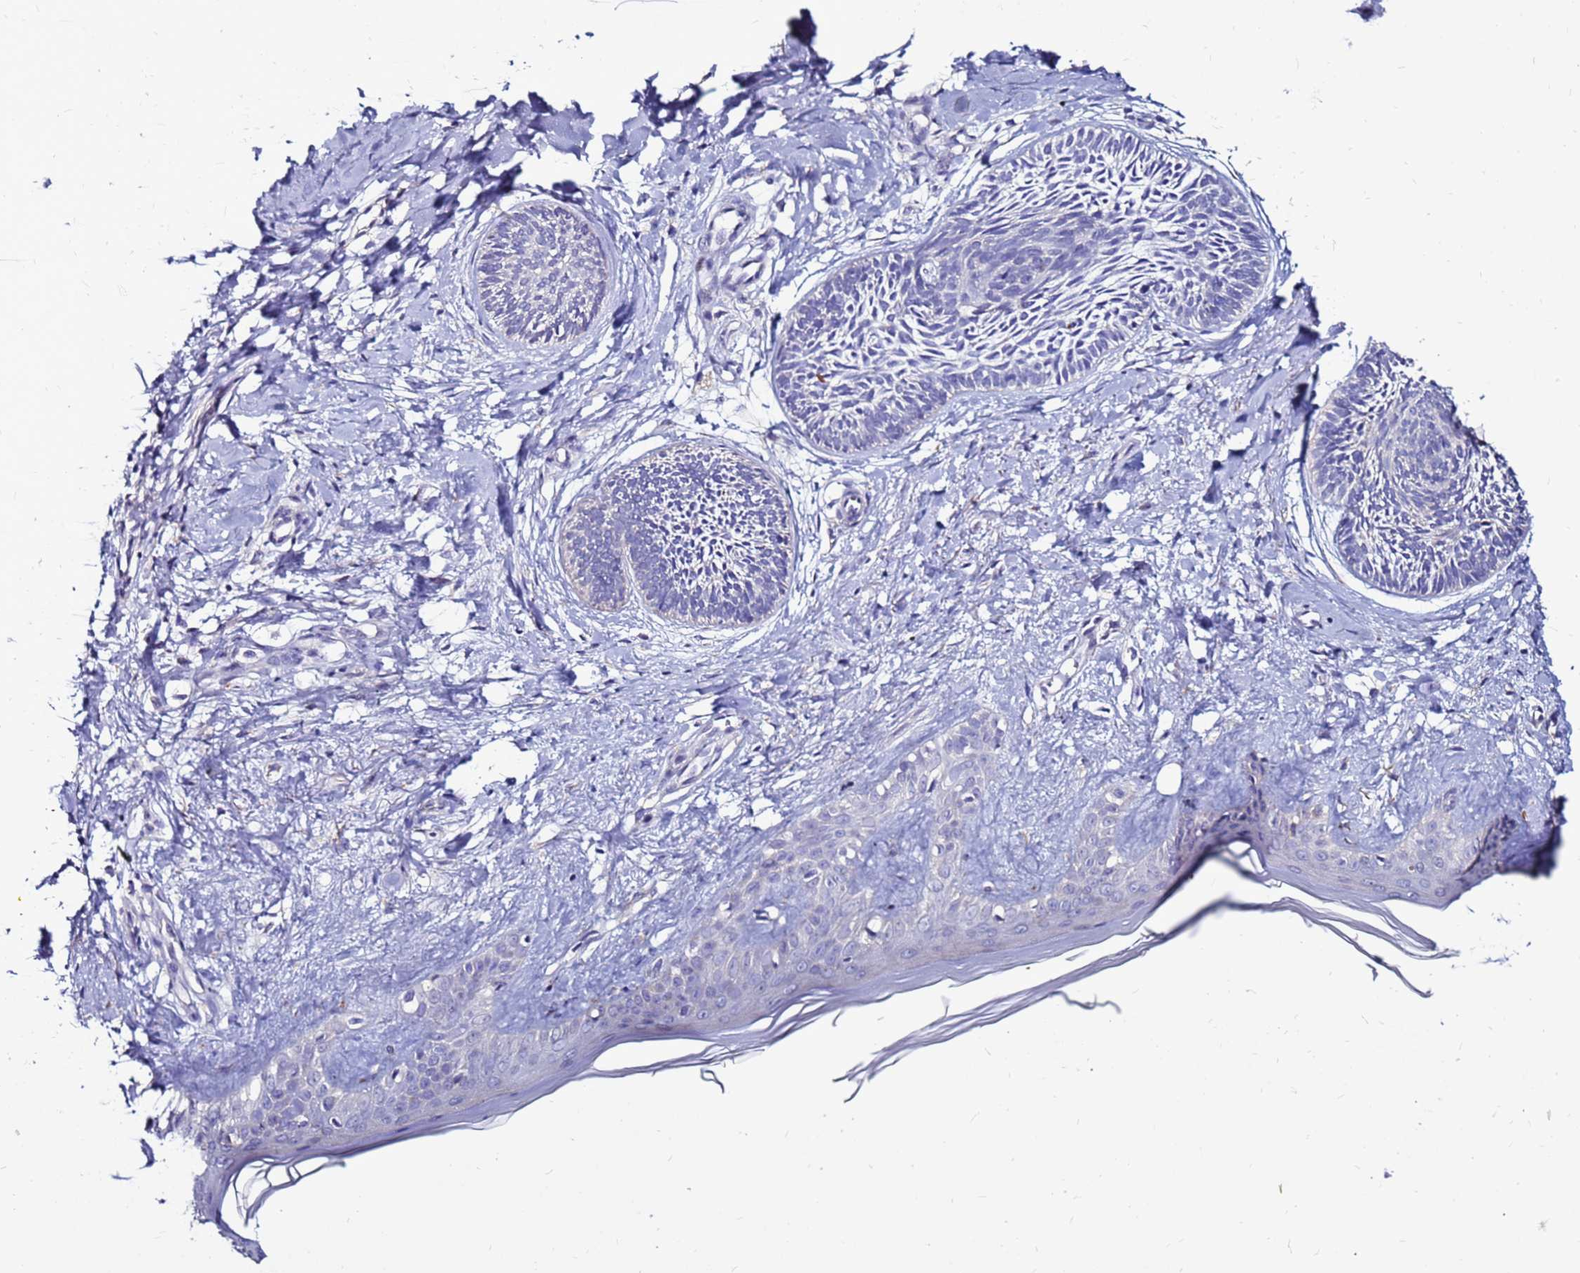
{"staining": {"intensity": "negative", "quantity": "none", "location": "none"}, "tissue": "skin cancer", "cell_type": "Tumor cells", "image_type": "cancer", "snomed": [{"axis": "morphology", "description": "Basal cell carcinoma"}, {"axis": "topography", "description": "Skin"}], "caption": "There is no significant staining in tumor cells of skin cancer (basal cell carcinoma).", "gene": "SLC44A3", "patient": {"sex": "female", "age": 81}}